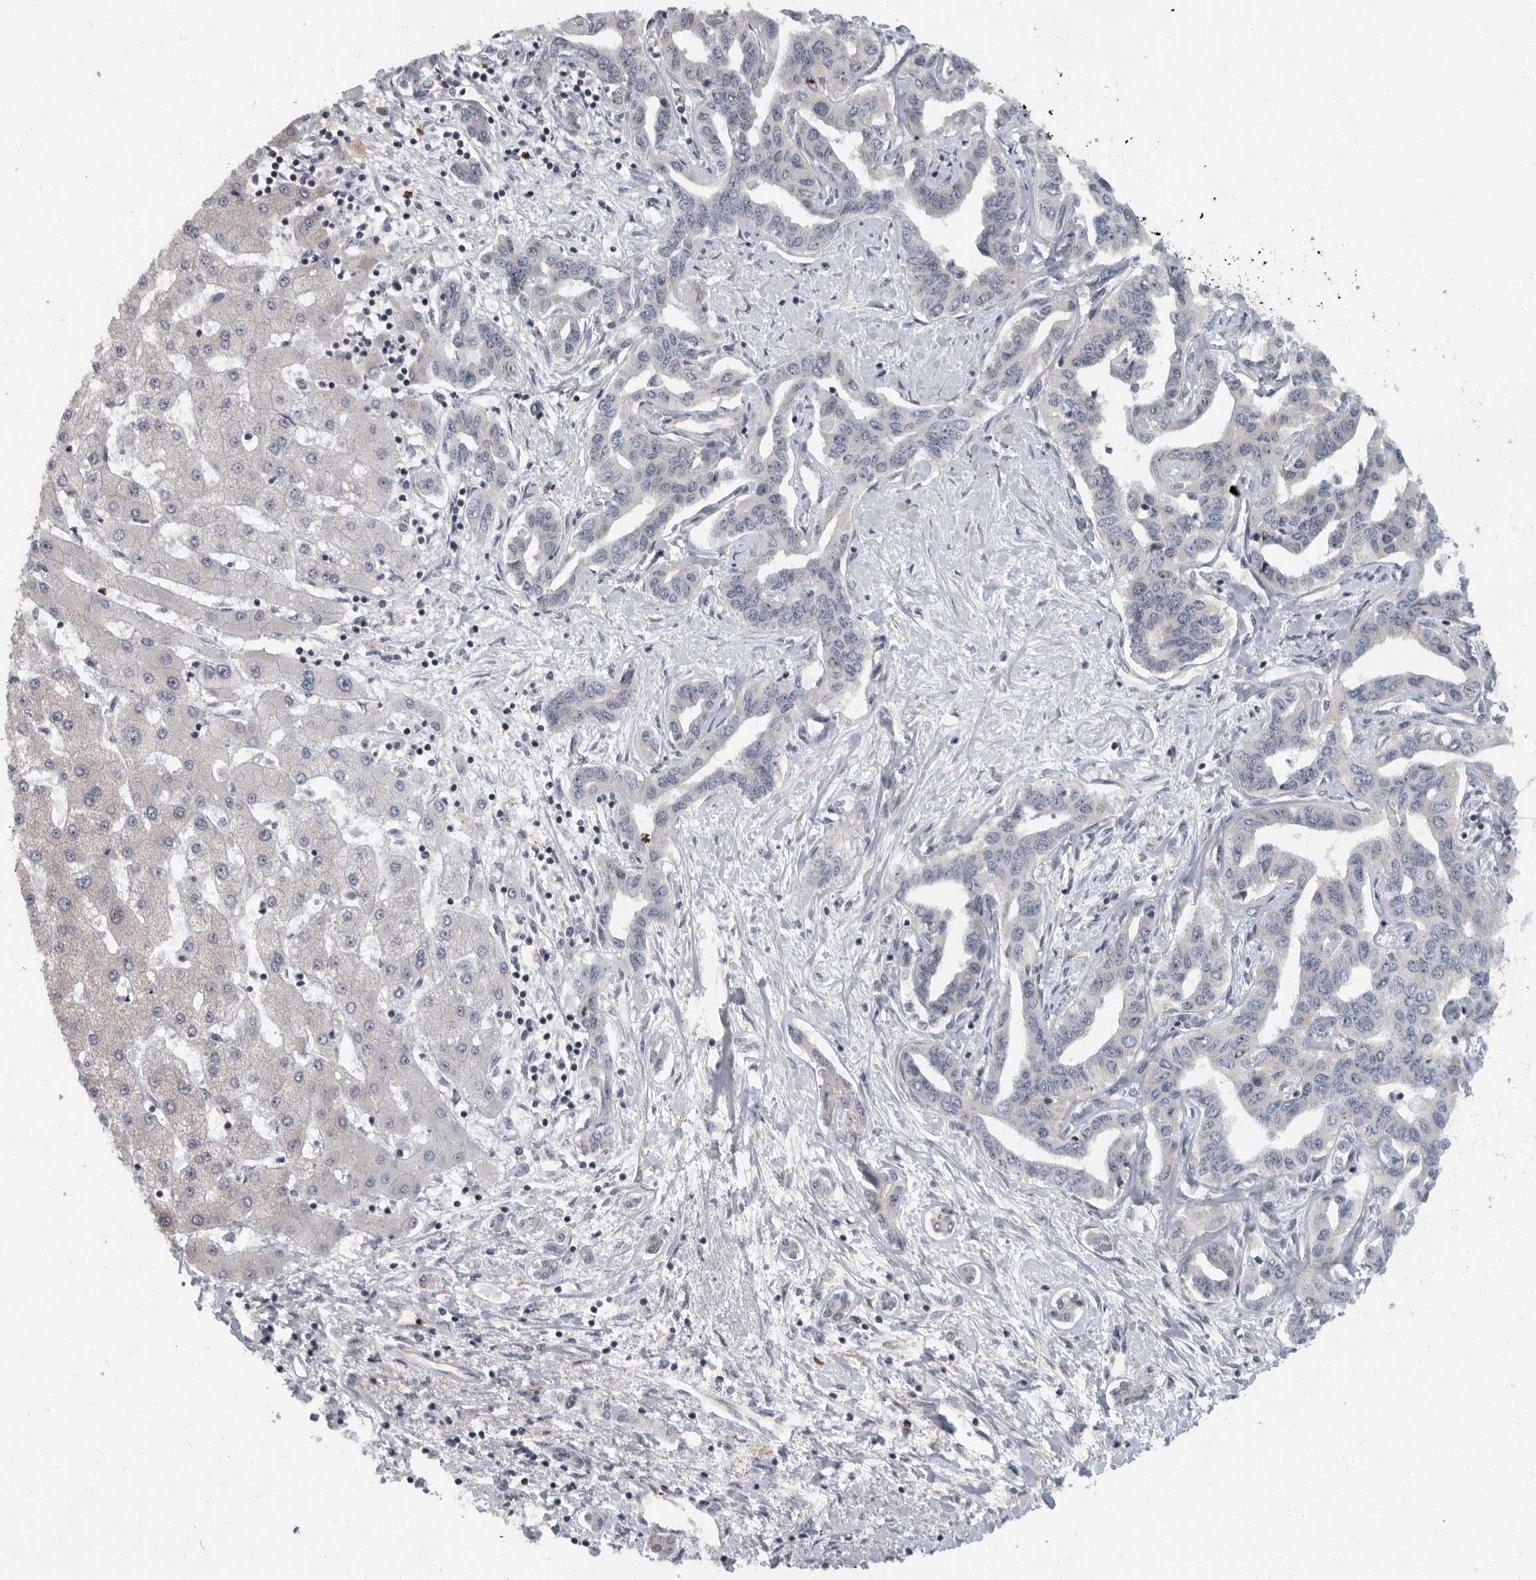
{"staining": {"intensity": "negative", "quantity": "none", "location": "none"}, "tissue": "liver cancer", "cell_type": "Tumor cells", "image_type": "cancer", "snomed": [{"axis": "morphology", "description": "Cholangiocarcinoma"}, {"axis": "topography", "description": "Liver"}], "caption": "Histopathology image shows no significant protein expression in tumor cells of liver cancer (cholangiocarcinoma).", "gene": "PDCD11", "patient": {"sex": "male", "age": 59}}